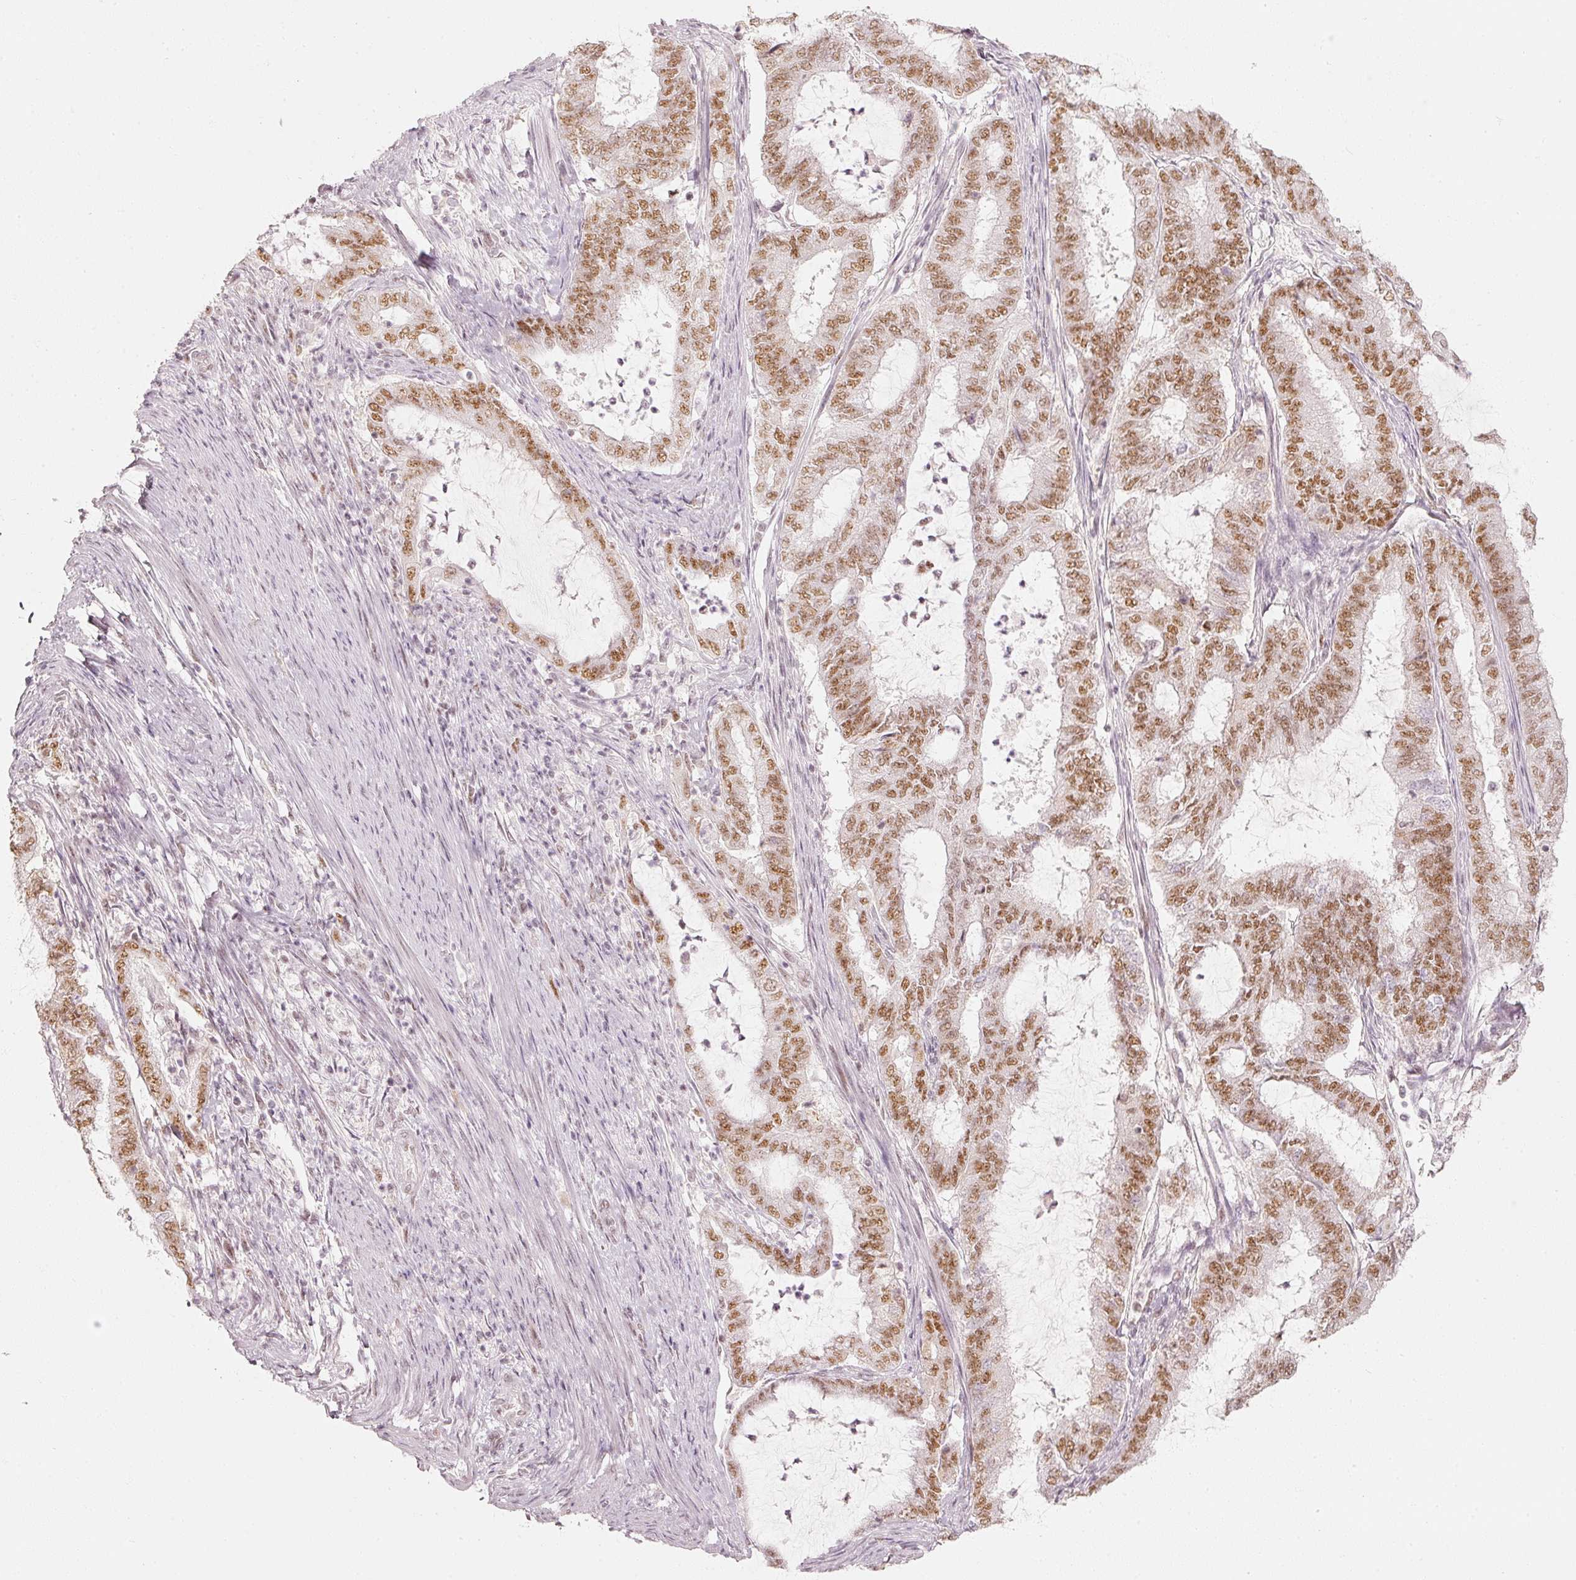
{"staining": {"intensity": "moderate", "quantity": ">75%", "location": "nuclear"}, "tissue": "endometrial cancer", "cell_type": "Tumor cells", "image_type": "cancer", "snomed": [{"axis": "morphology", "description": "Adenocarcinoma, NOS"}, {"axis": "topography", "description": "Endometrium"}], "caption": "There is medium levels of moderate nuclear positivity in tumor cells of endometrial adenocarcinoma, as demonstrated by immunohistochemical staining (brown color).", "gene": "PPP1R10", "patient": {"sex": "female", "age": 51}}